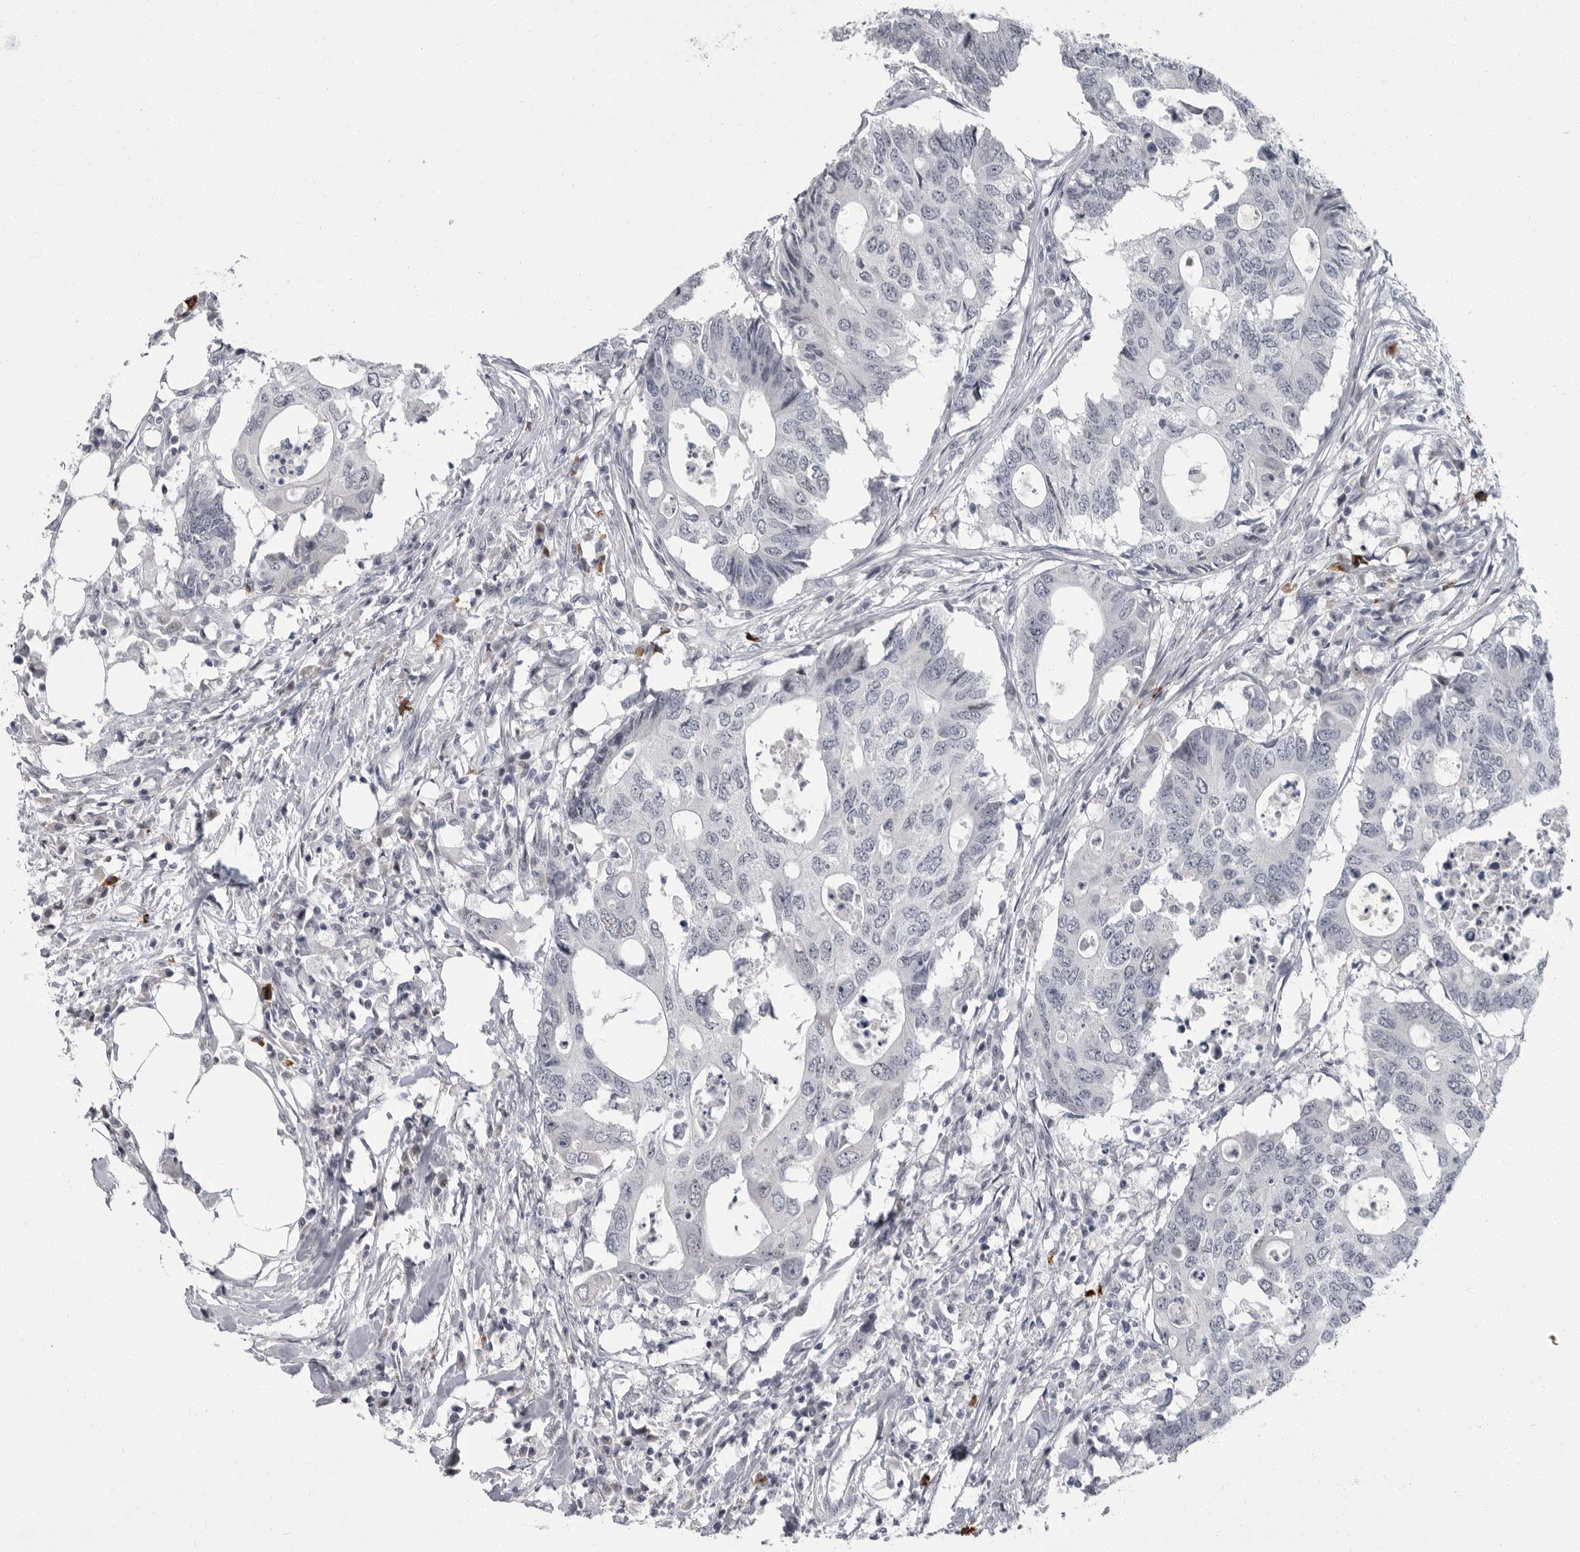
{"staining": {"intensity": "negative", "quantity": "none", "location": "none"}, "tissue": "colorectal cancer", "cell_type": "Tumor cells", "image_type": "cancer", "snomed": [{"axis": "morphology", "description": "Adenocarcinoma, NOS"}, {"axis": "topography", "description": "Colon"}], "caption": "Tumor cells are negative for brown protein staining in colorectal cancer.", "gene": "SLC25A39", "patient": {"sex": "male", "age": 71}}